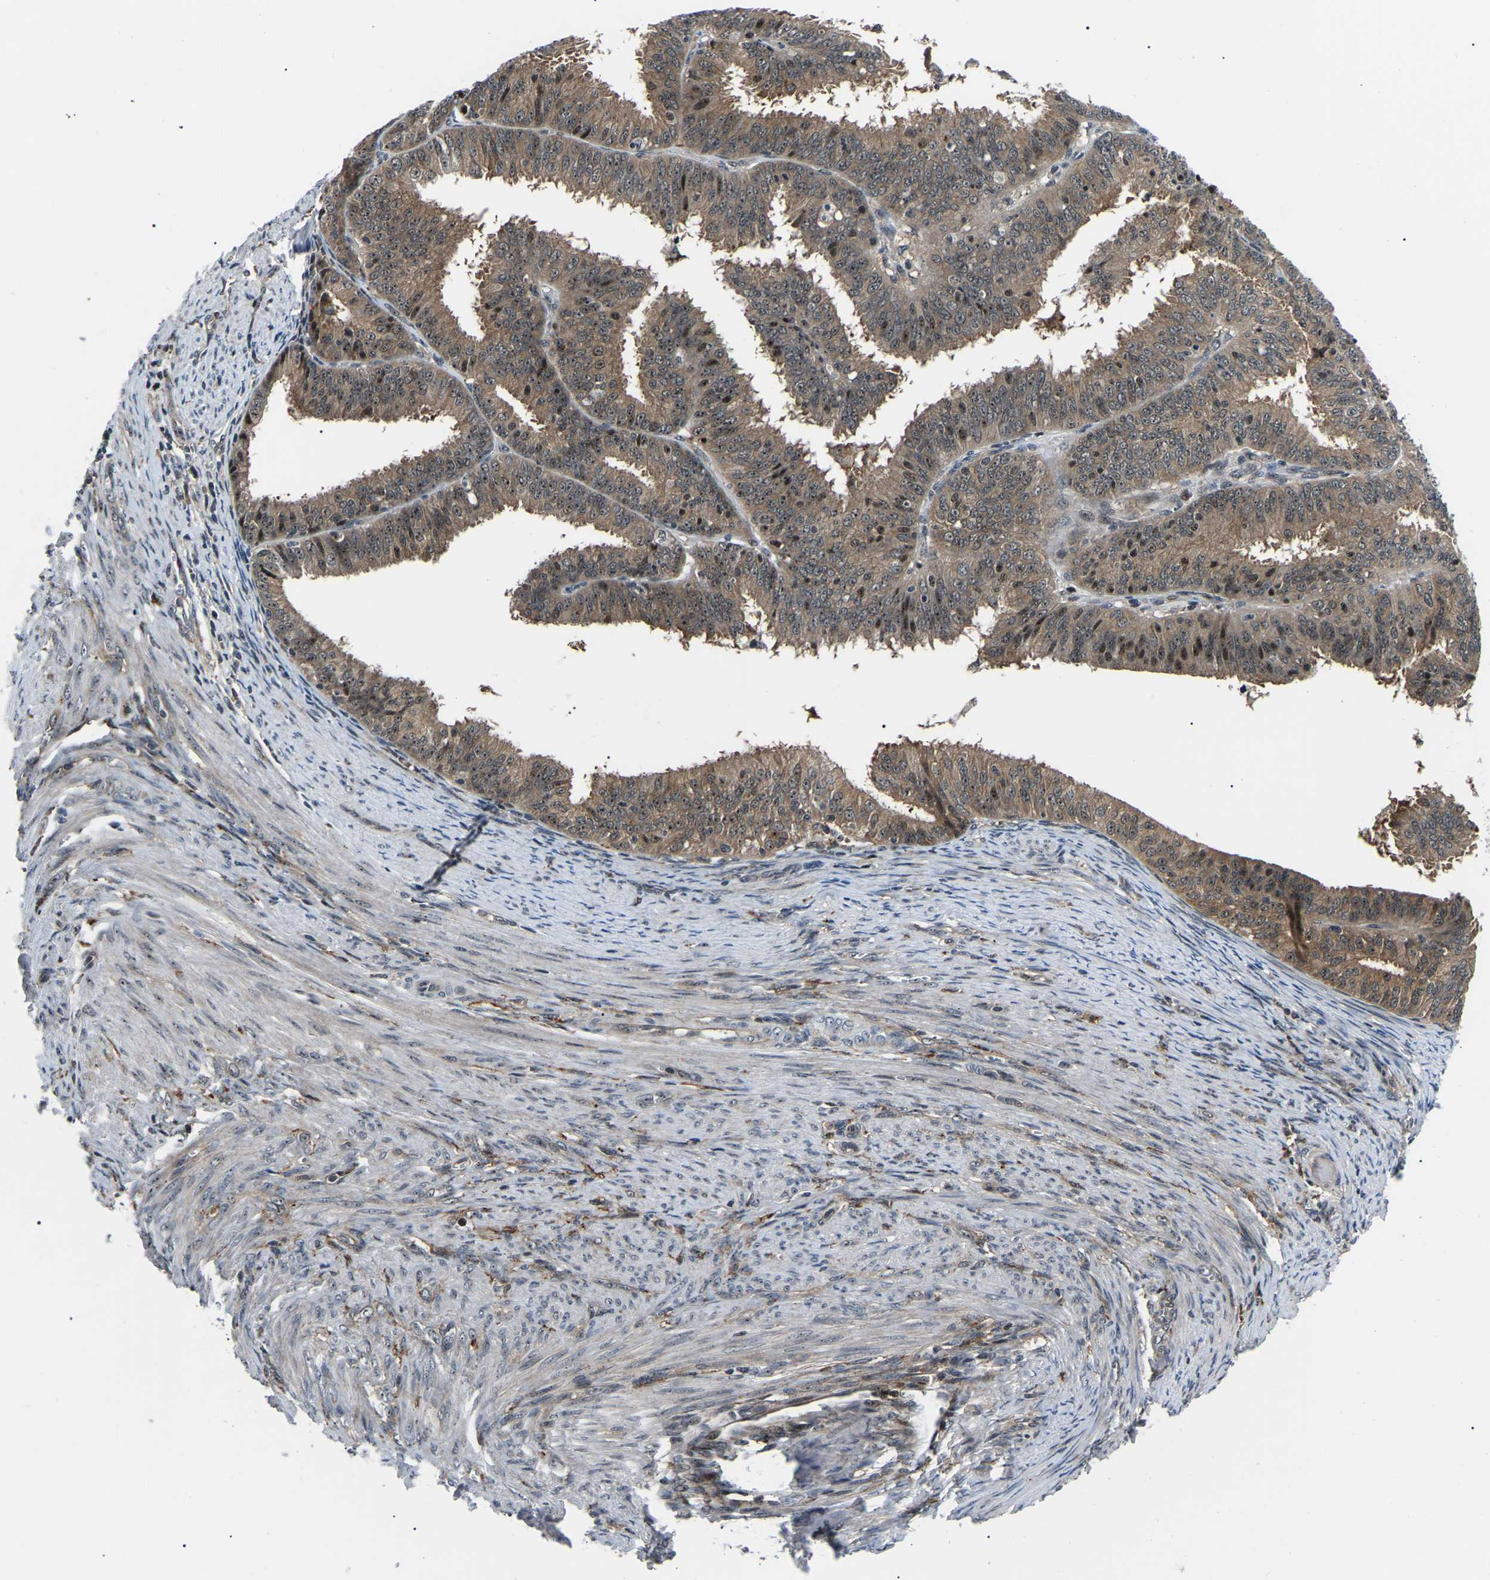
{"staining": {"intensity": "moderate", "quantity": ">75%", "location": "cytoplasmic/membranous,nuclear"}, "tissue": "endometrial cancer", "cell_type": "Tumor cells", "image_type": "cancer", "snomed": [{"axis": "morphology", "description": "Adenocarcinoma, NOS"}, {"axis": "topography", "description": "Endometrium"}], "caption": "Immunohistochemistry of endometrial cancer (adenocarcinoma) exhibits medium levels of moderate cytoplasmic/membranous and nuclear expression in about >75% of tumor cells.", "gene": "RRP1B", "patient": {"sex": "female", "age": 70}}